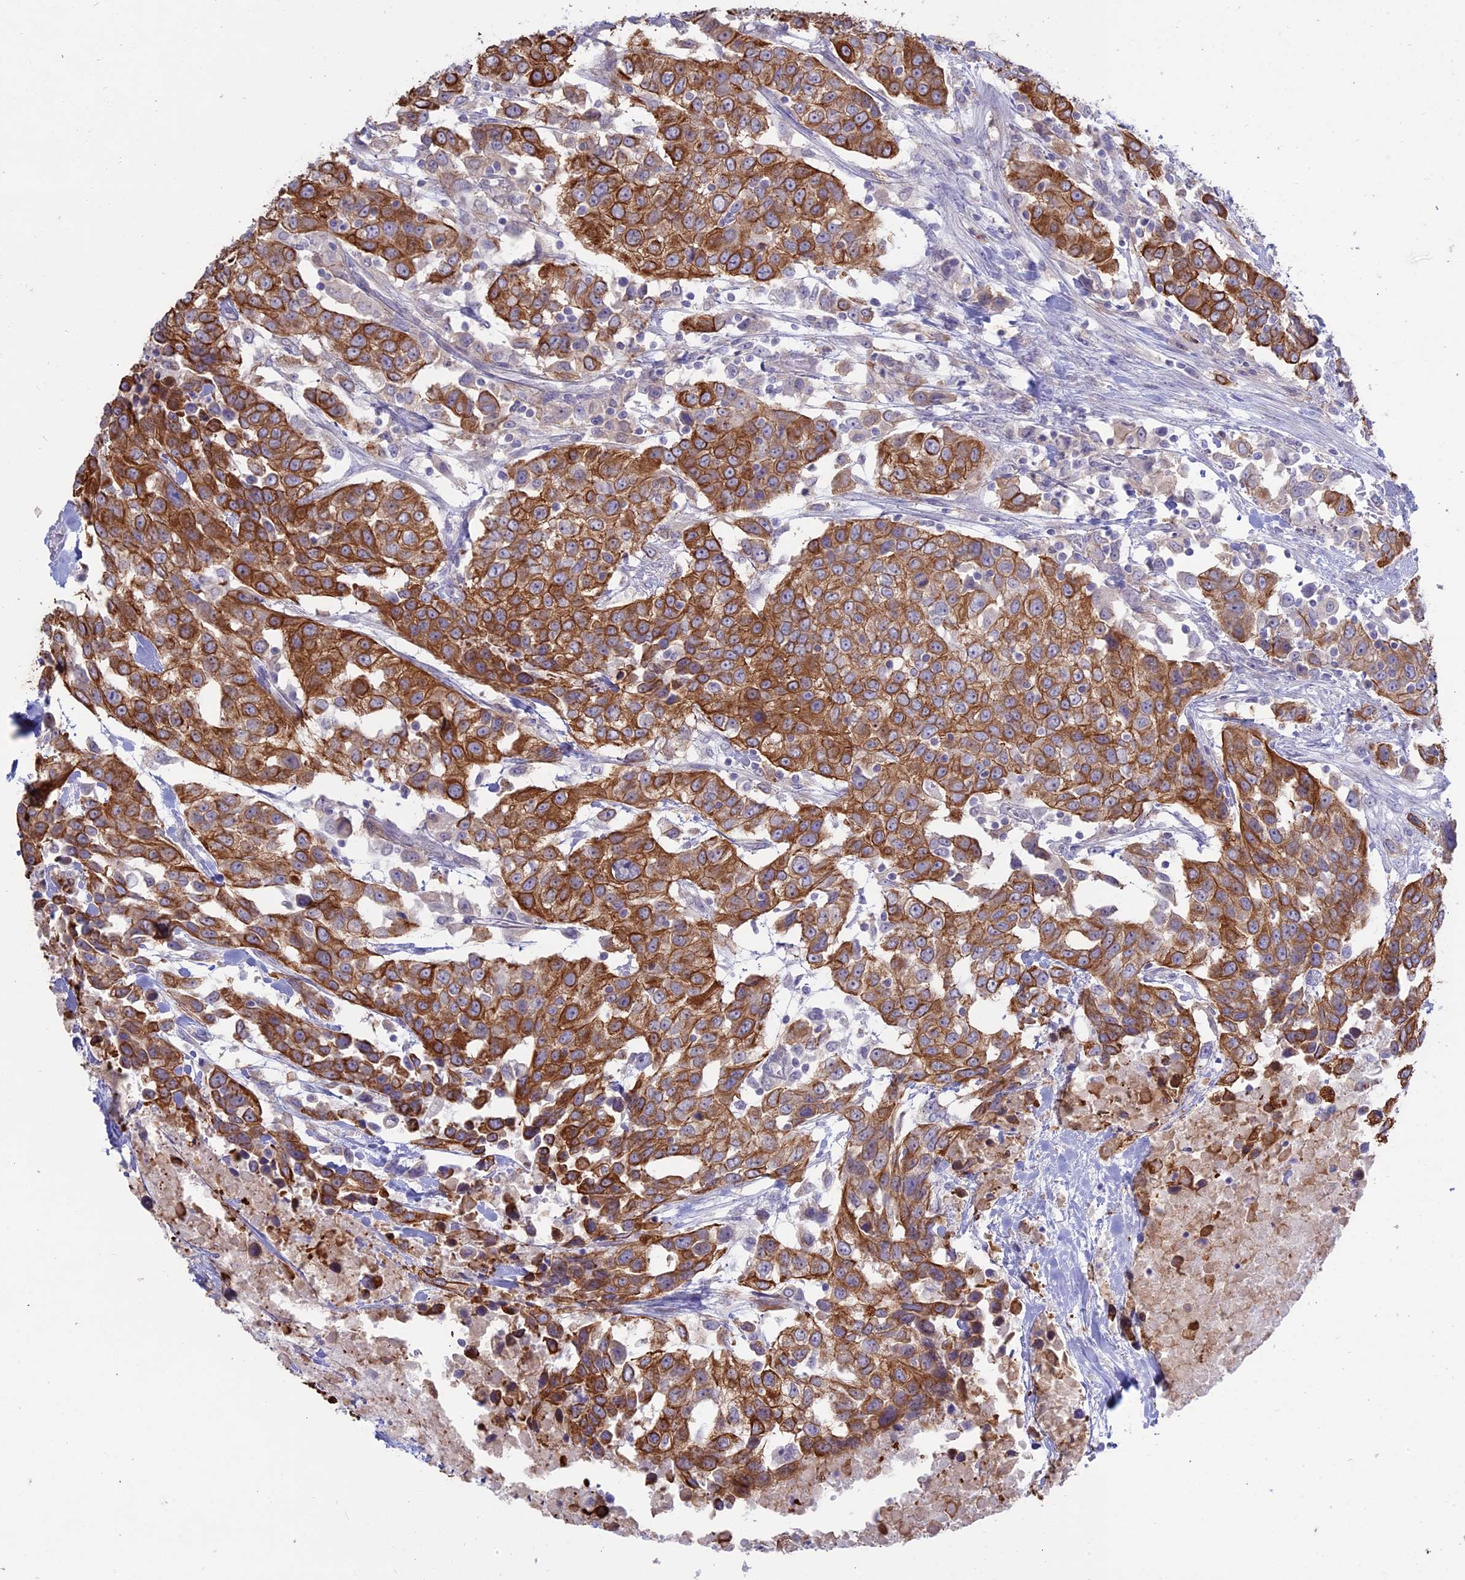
{"staining": {"intensity": "moderate", "quantity": ">75%", "location": "cytoplasmic/membranous"}, "tissue": "urothelial cancer", "cell_type": "Tumor cells", "image_type": "cancer", "snomed": [{"axis": "morphology", "description": "Urothelial carcinoma, High grade"}, {"axis": "topography", "description": "Urinary bladder"}], "caption": "Urothelial cancer stained with IHC exhibits moderate cytoplasmic/membranous expression in approximately >75% of tumor cells.", "gene": "MYO5B", "patient": {"sex": "female", "age": 80}}